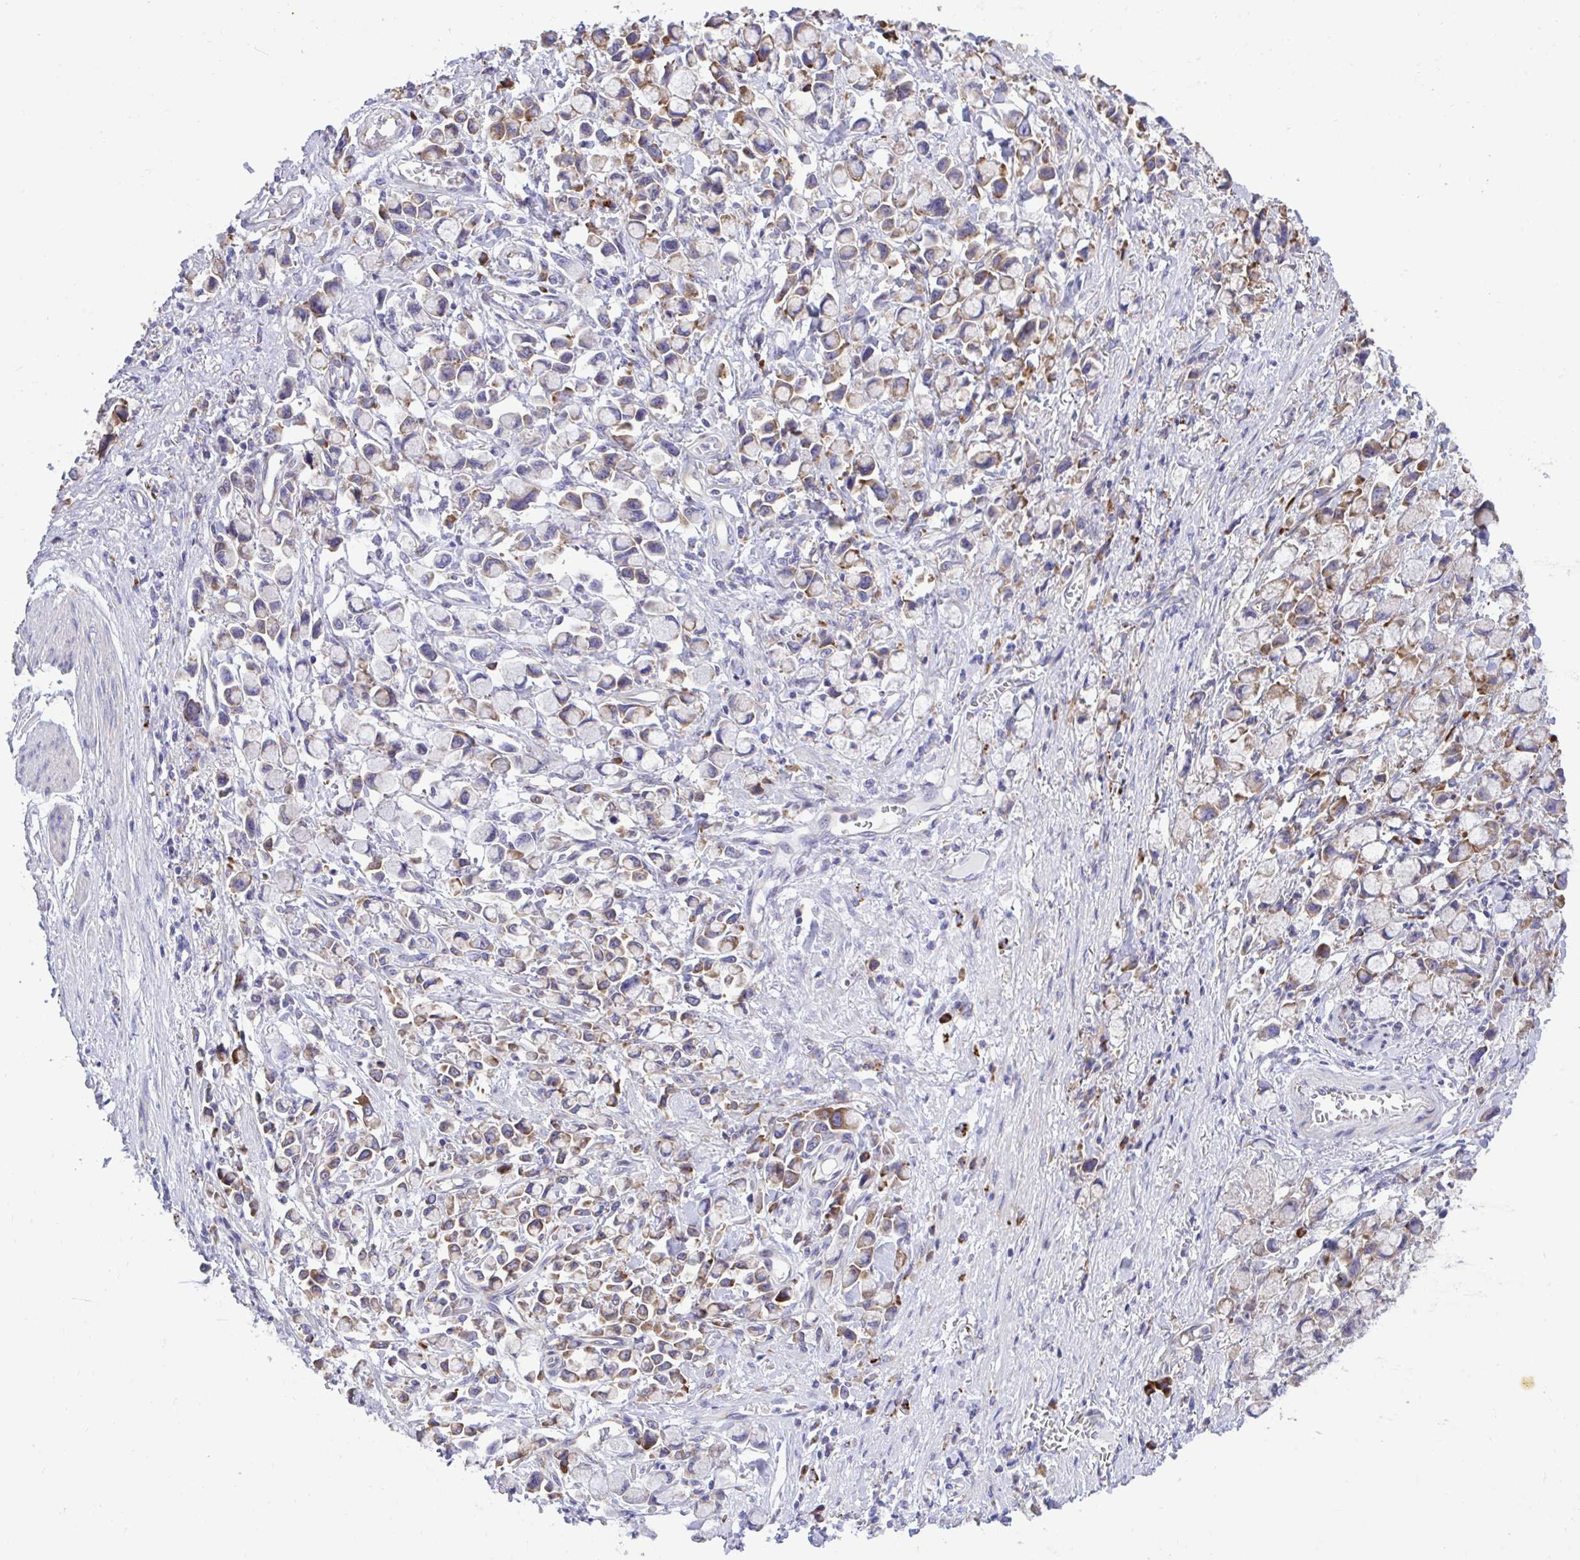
{"staining": {"intensity": "moderate", "quantity": ">75%", "location": "cytoplasmic/membranous"}, "tissue": "stomach cancer", "cell_type": "Tumor cells", "image_type": "cancer", "snomed": [{"axis": "morphology", "description": "Adenocarcinoma, NOS"}, {"axis": "topography", "description": "Stomach"}], "caption": "Stomach cancer stained with a brown dye reveals moderate cytoplasmic/membranous positive staining in about >75% of tumor cells.", "gene": "RPS15", "patient": {"sex": "female", "age": 81}}